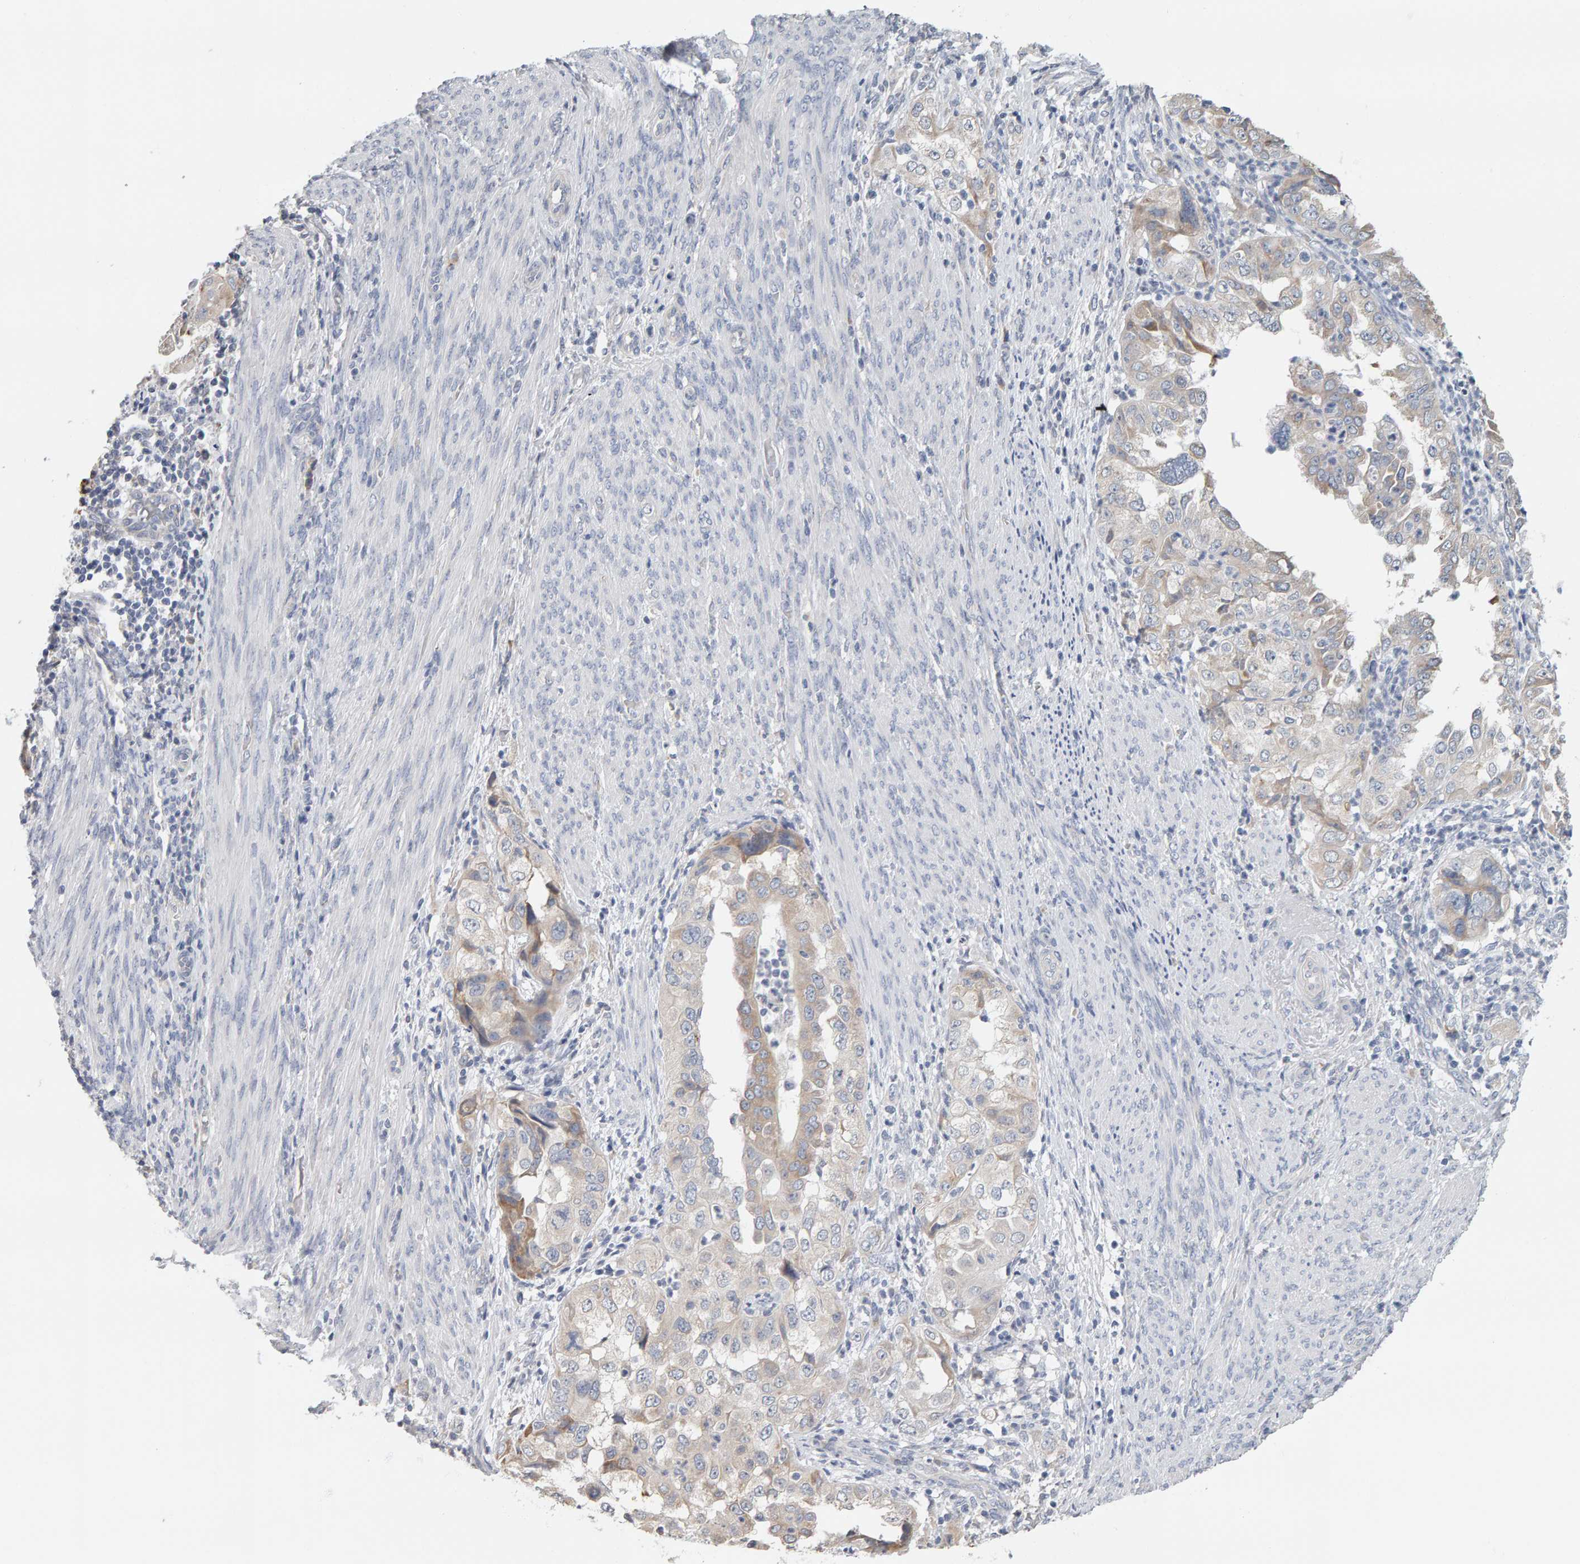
{"staining": {"intensity": "weak", "quantity": "25%-75%", "location": "cytoplasmic/membranous"}, "tissue": "endometrial cancer", "cell_type": "Tumor cells", "image_type": "cancer", "snomed": [{"axis": "morphology", "description": "Adenocarcinoma, NOS"}, {"axis": "topography", "description": "Endometrium"}], "caption": "Immunohistochemistry (IHC) image of neoplastic tissue: human endometrial cancer stained using IHC displays low levels of weak protein expression localized specifically in the cytoplasmic/membranous of tumor cells, appearing as a cytoplasmic/membranous brown color.", "gene": "ADHFE1", "patient": {"sex": "female", "age": 85}}